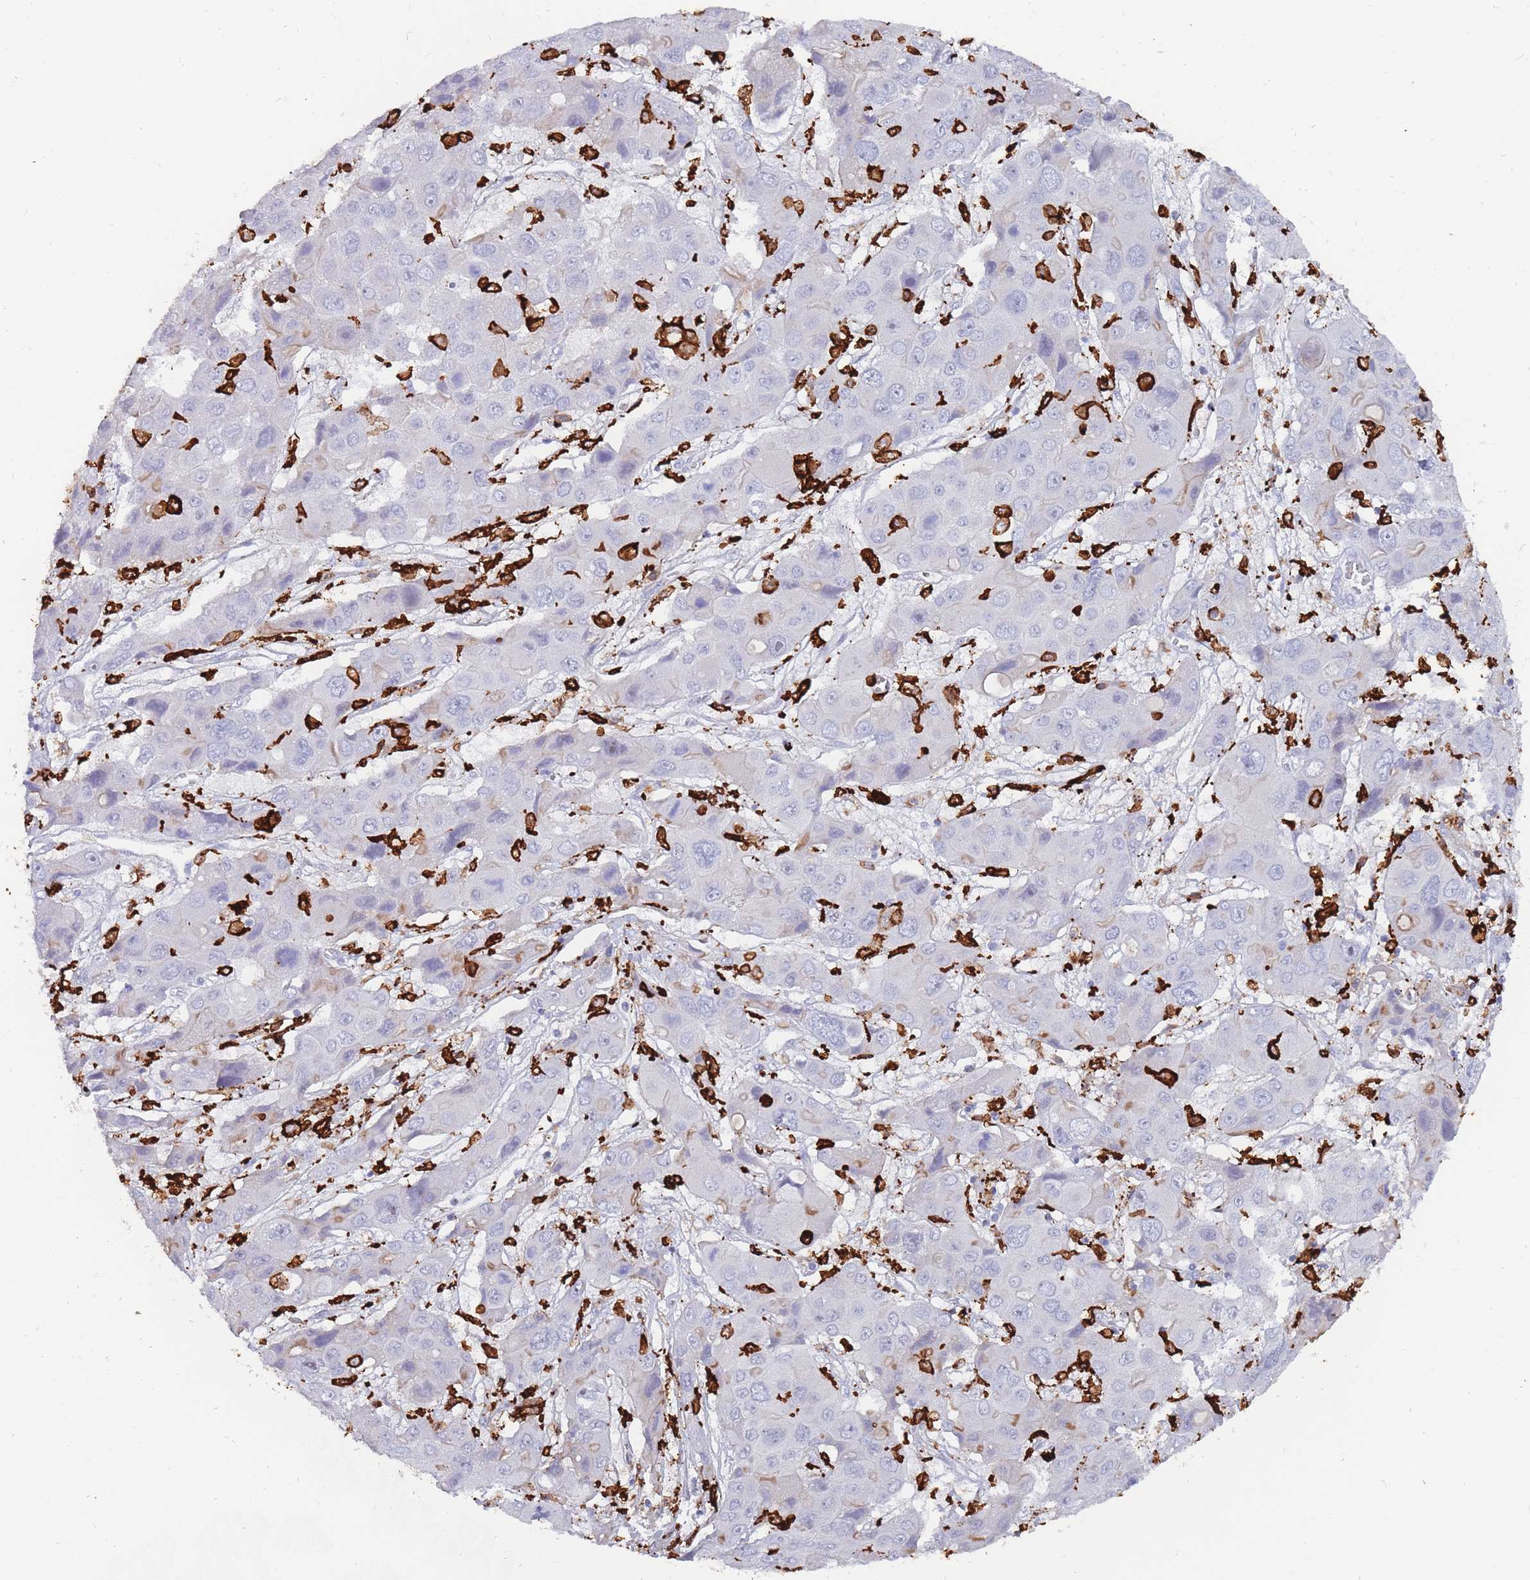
{"staining": {"intensity": "negative", "quantity": "none", "location": "none"}, "tissue": "liver cancer", "cell_type": "Tumor cells", "image_type": "cancer", "snomed": [{"axis": "morphology", "description": "Cholangiocarcinoma"}, {"axis": "topography", "description": "Liver"}], "caption": "High magnification brightfield microscopy of liver cancer (cholangiocarcinoma) stained with DAB (3,3'-diaminobenzidine) (brown) and counterstained with hematoxylin (blue): tumor cells show no significant positivity. Nuclei are stained in blue.", "gene": "AIF1", "patient": {"sex": "male", "age": 67}}